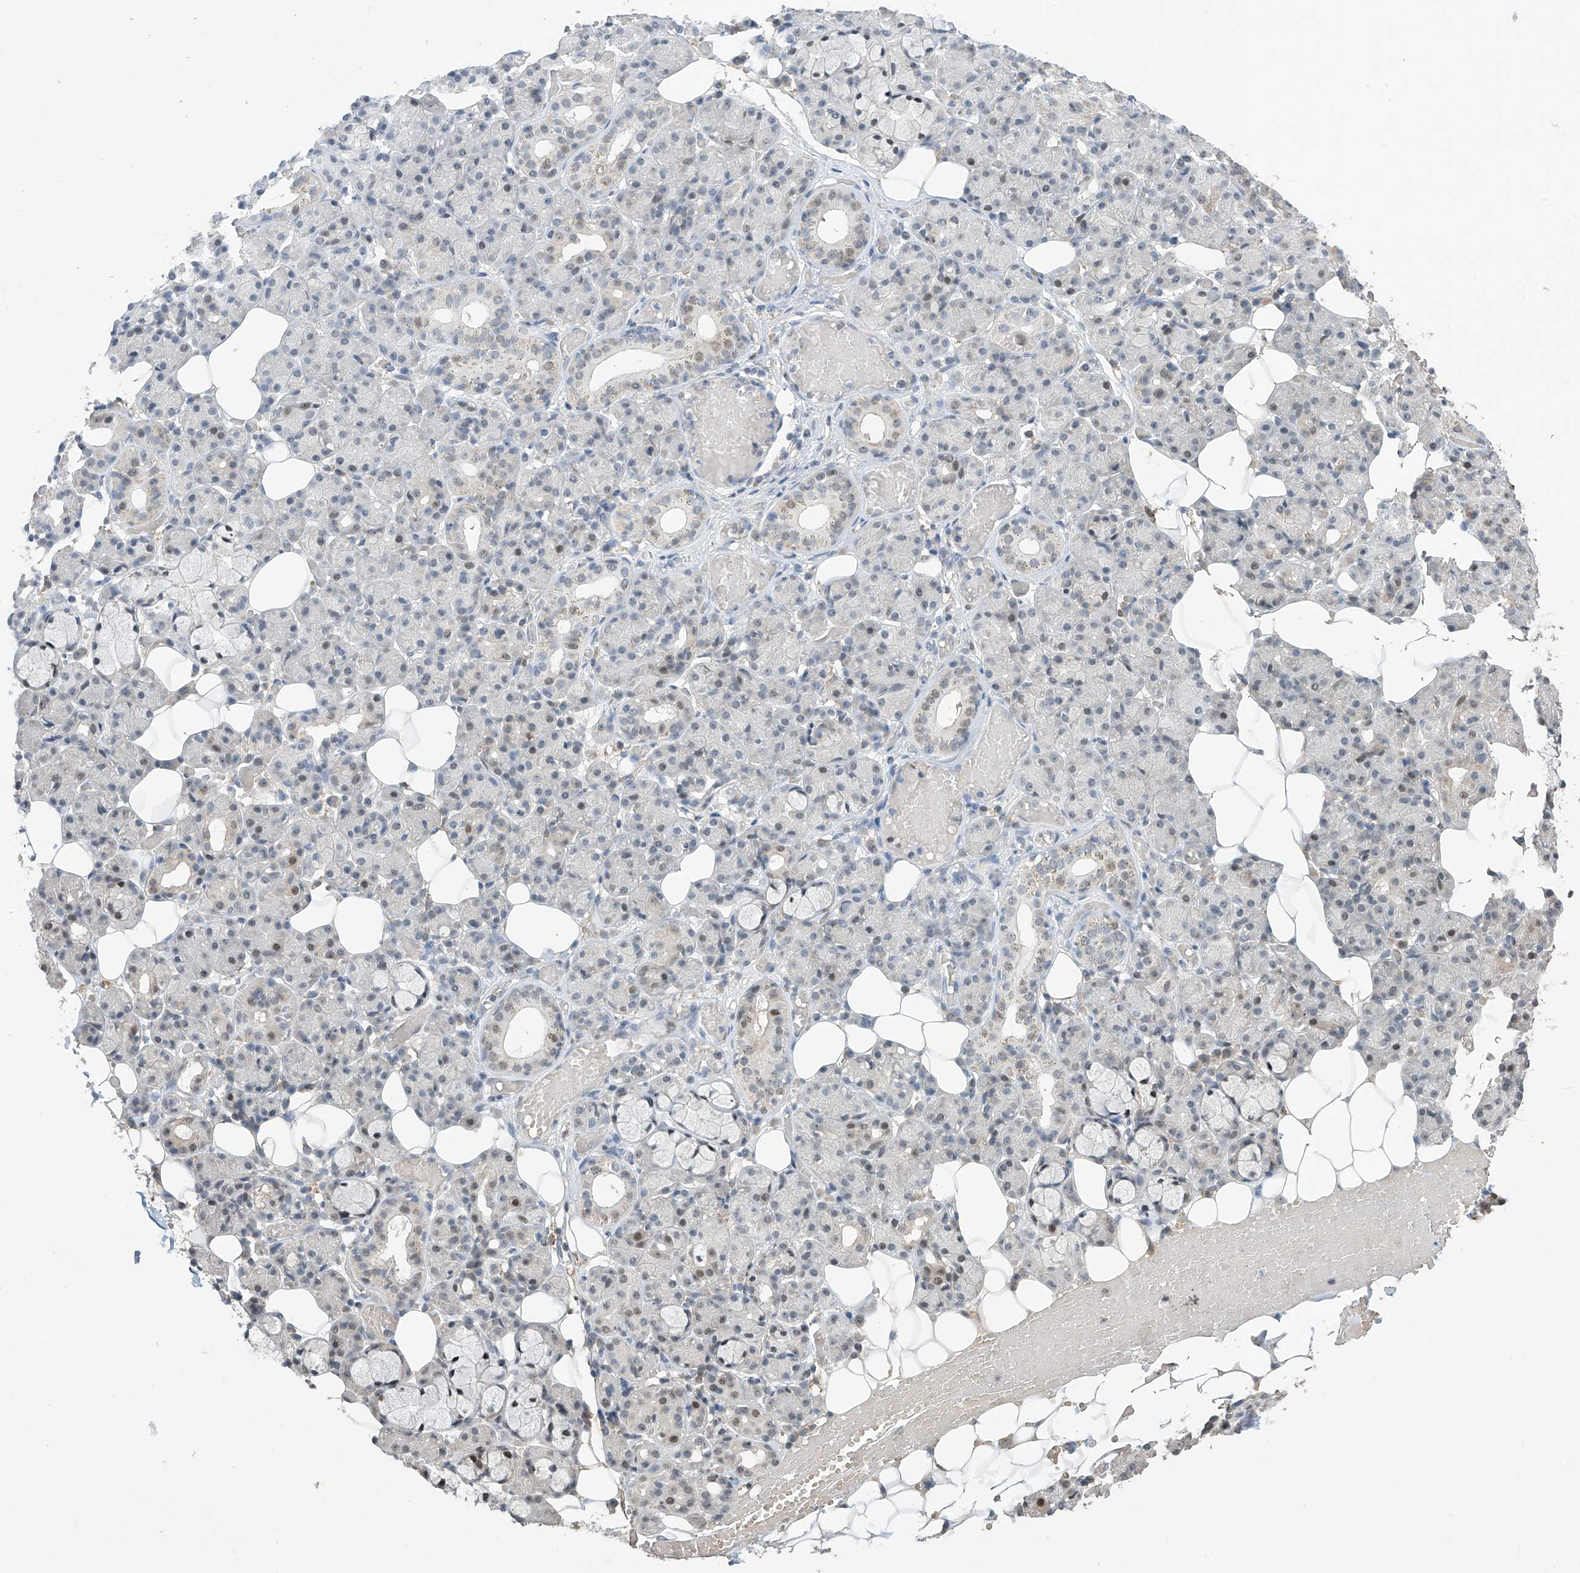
{"staining": {"intensity": "negative", "quantity": "none", "location": "none"}, "tissue": "salivary gland", "cell_type": "Glandular cells", "image_type": "normal", "snomed": [{"axis": "morphology", "description": "Normal tissue, NOS"}, {"axis": "topography", "description": "Salivary gland"}], "caption": "Immunohistochemical staining of unremarkable salivary gland reveals no significant positivity in glandular cells.", "gene": "C1orf131", "patient": {"sex": "male", "age": 63}}